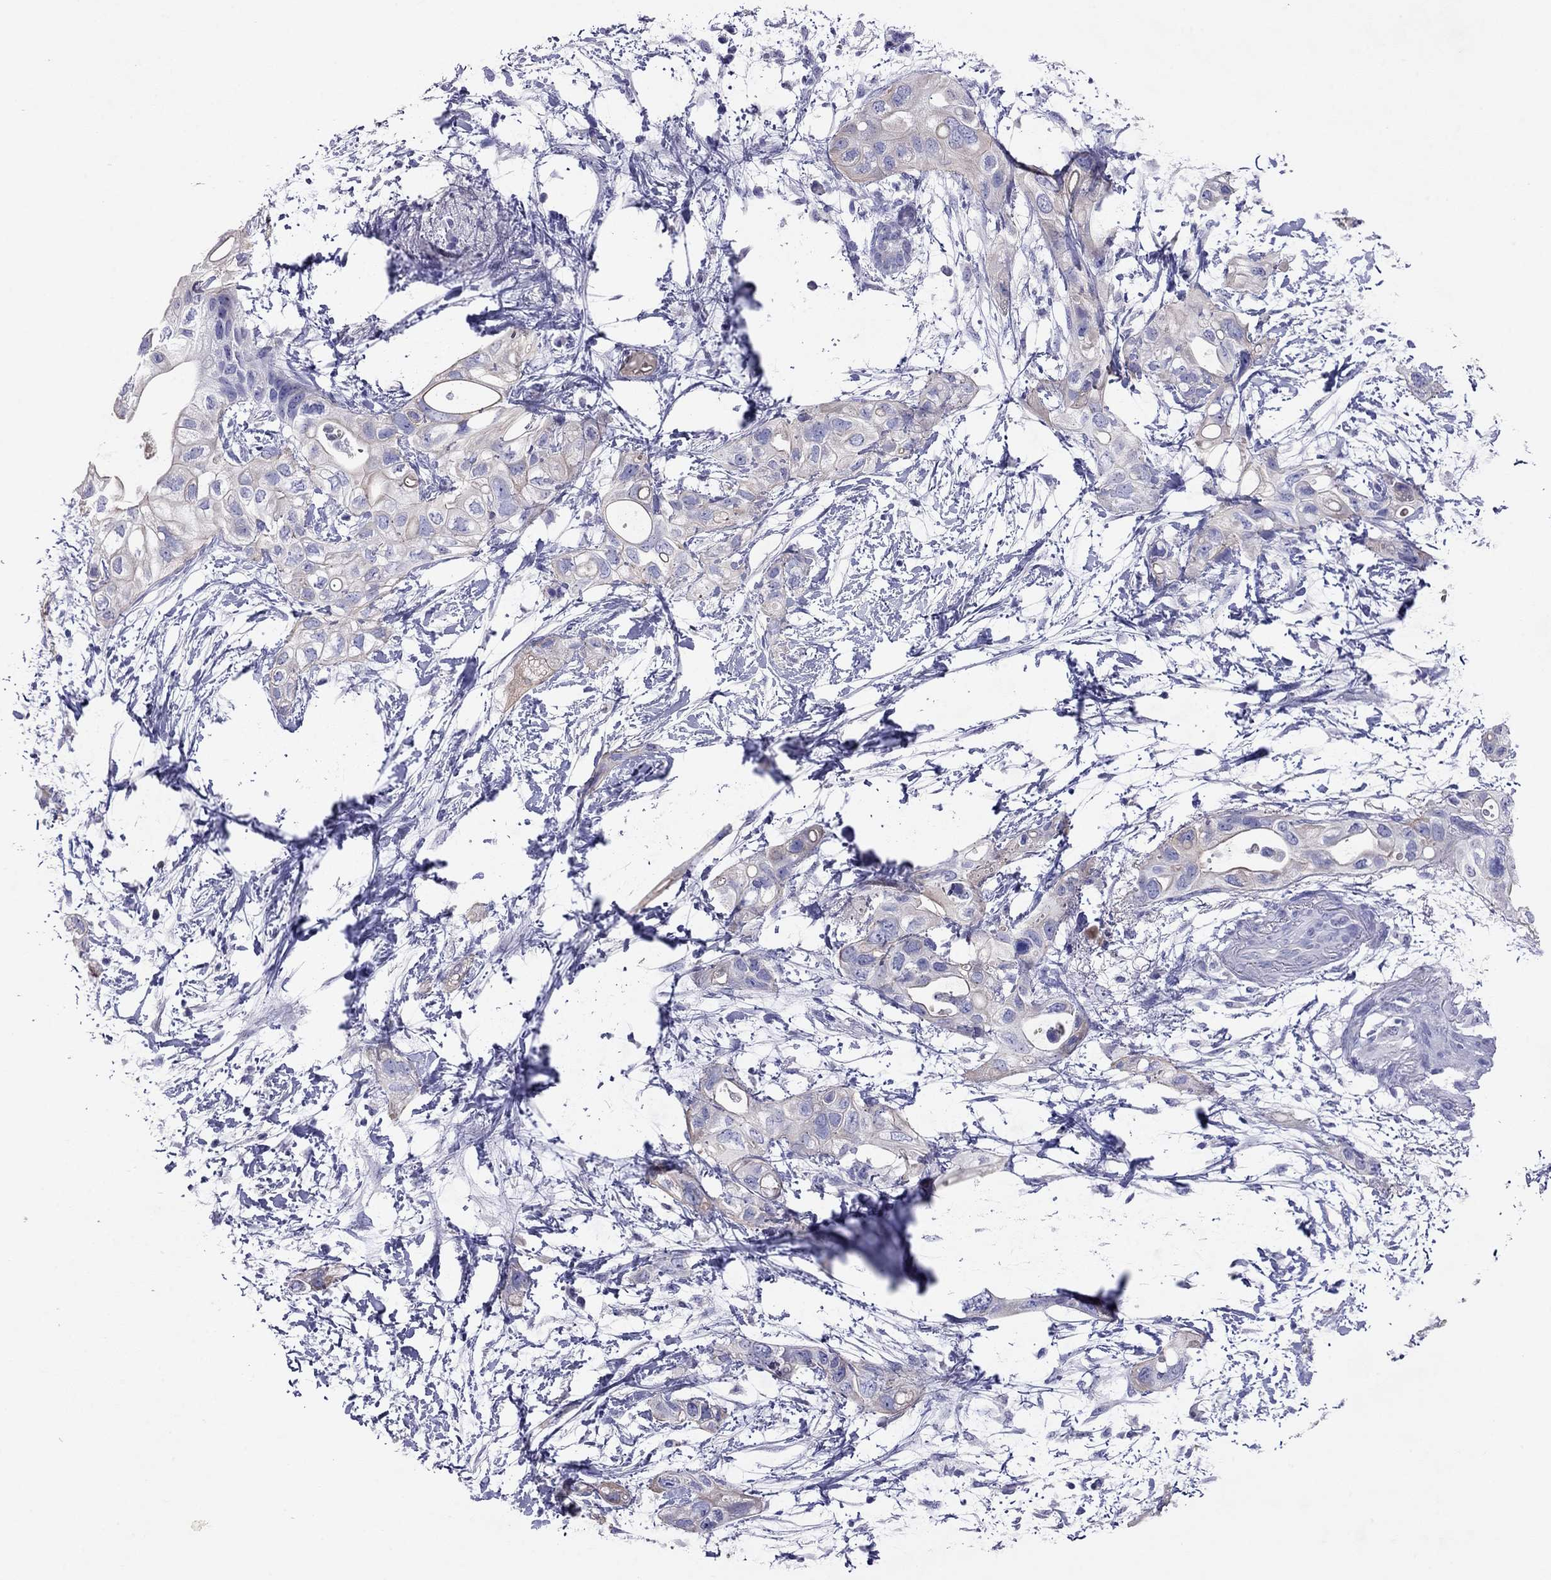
{"staining": {"intensity": "weak", "quantity": "25%-75%", "location": "cytoplasmic/membranous"}, "tissue": "pancreatic cancer", "cell_type": "Tumor cells", "image_type": "cancer", "snomed": [{"axis": "morphology", "description": "Adenocarcinoma, NOS"}, {"axis": "topography", "description": "Pancreas"}], "caption": "Immunohistochemical staining of human pancreatic cancer (adenocarcinoma) shows low levels of weak cytoplasmic/membranous expression in approximately 25%-75% of tumor cells.", "gene": "CAPNS2", "patient": {"sex": "female", "age": 72}}